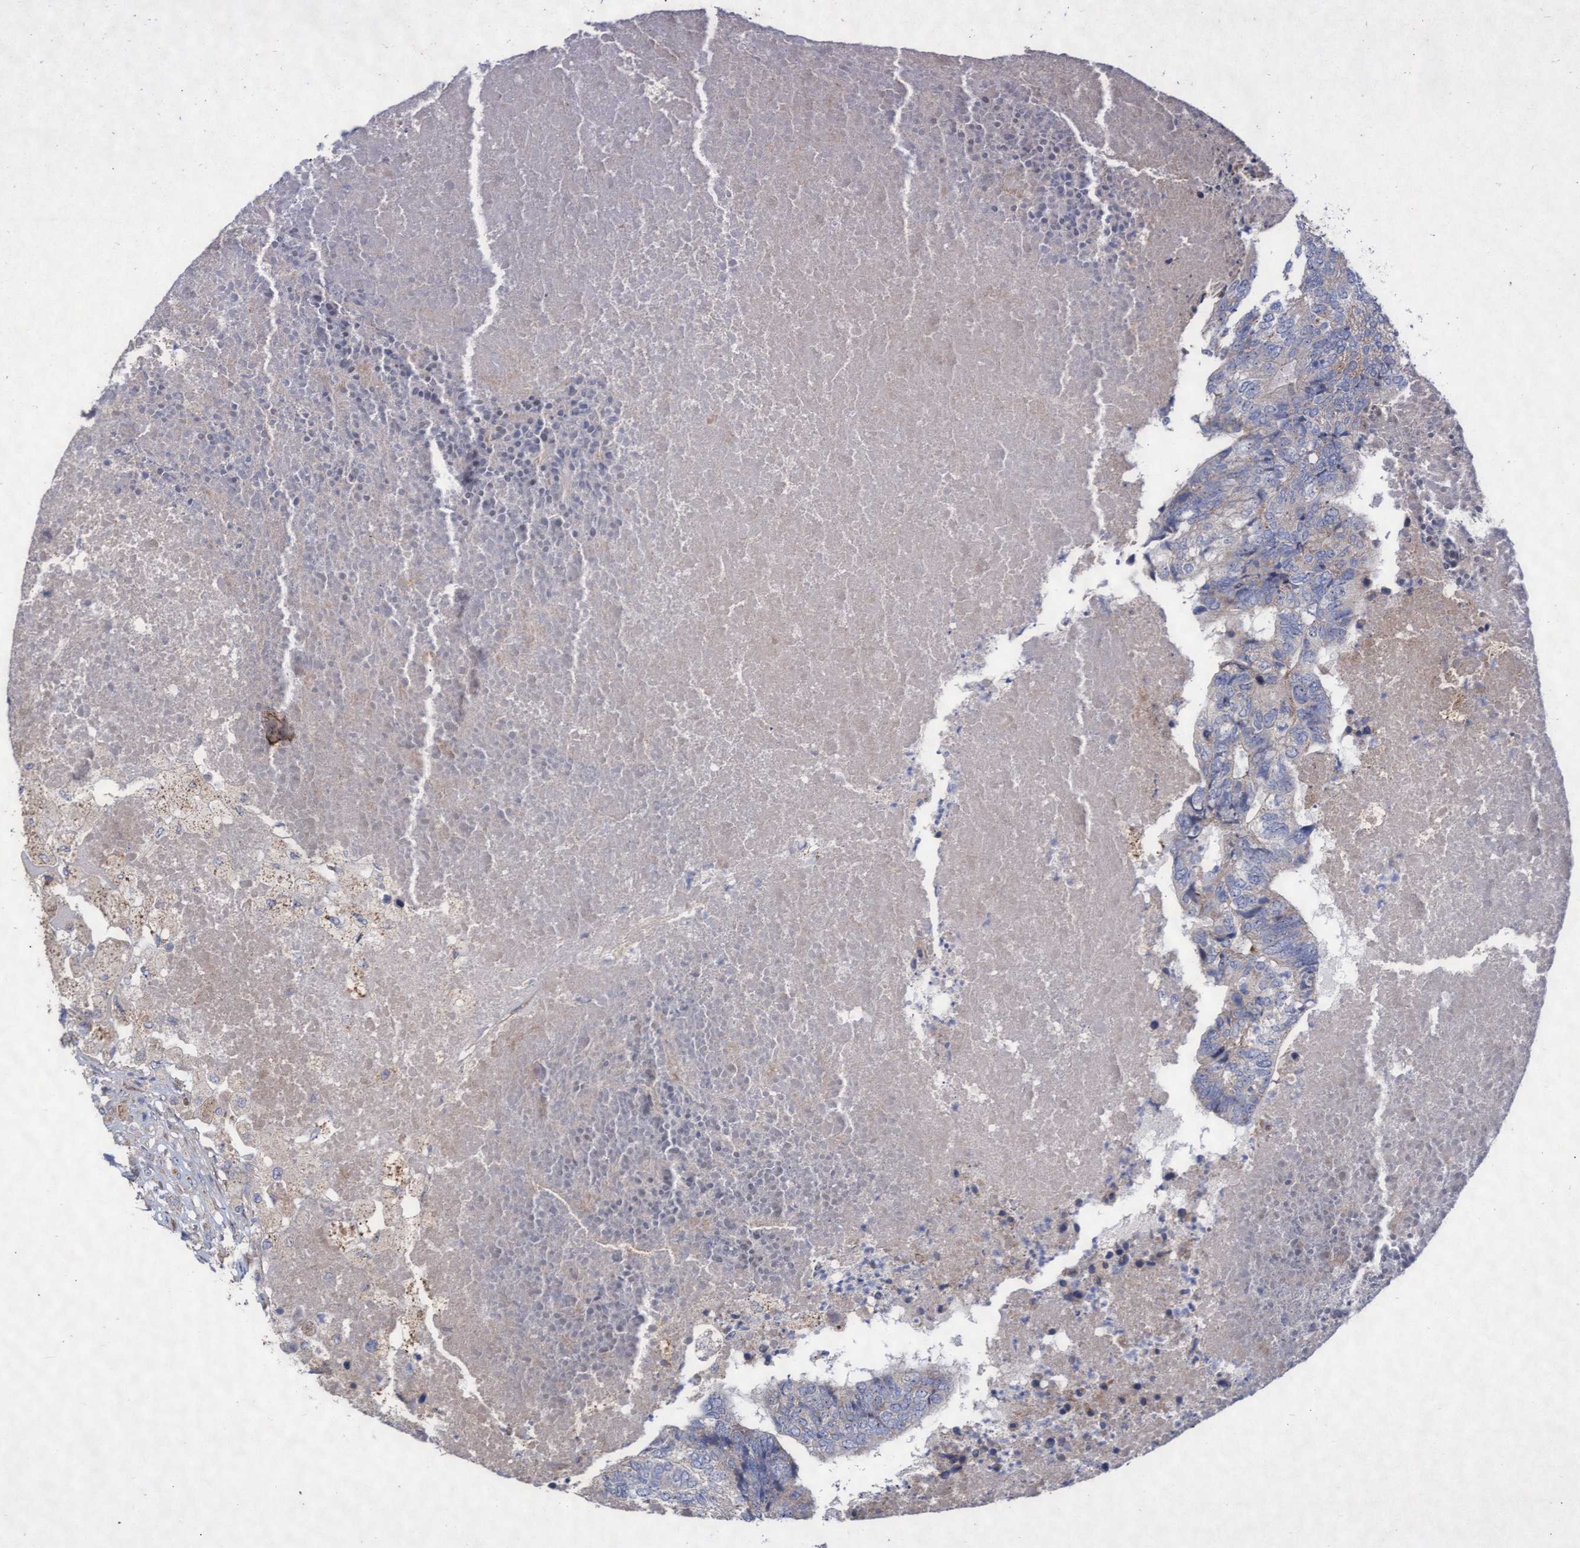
{"staining": {"intensity": "negative", "quantity": "none", "location": "none"}, "tissue": "colorectal cancer", "cell_type": "Tumor cells", "image_type": "cancer", "snomed": [{"axis": "morphology", "description": "Adenocarcinoma, NOS"}, {"axis": "topography", "description": "Colon"}], "caption": "Human colorectal adenocarcinoma stained for a protein using immunohistochemistry reveals no staining in tumor cells.", "gene": "ABCF2", "patient": {"sex": "female", "age": 67}}